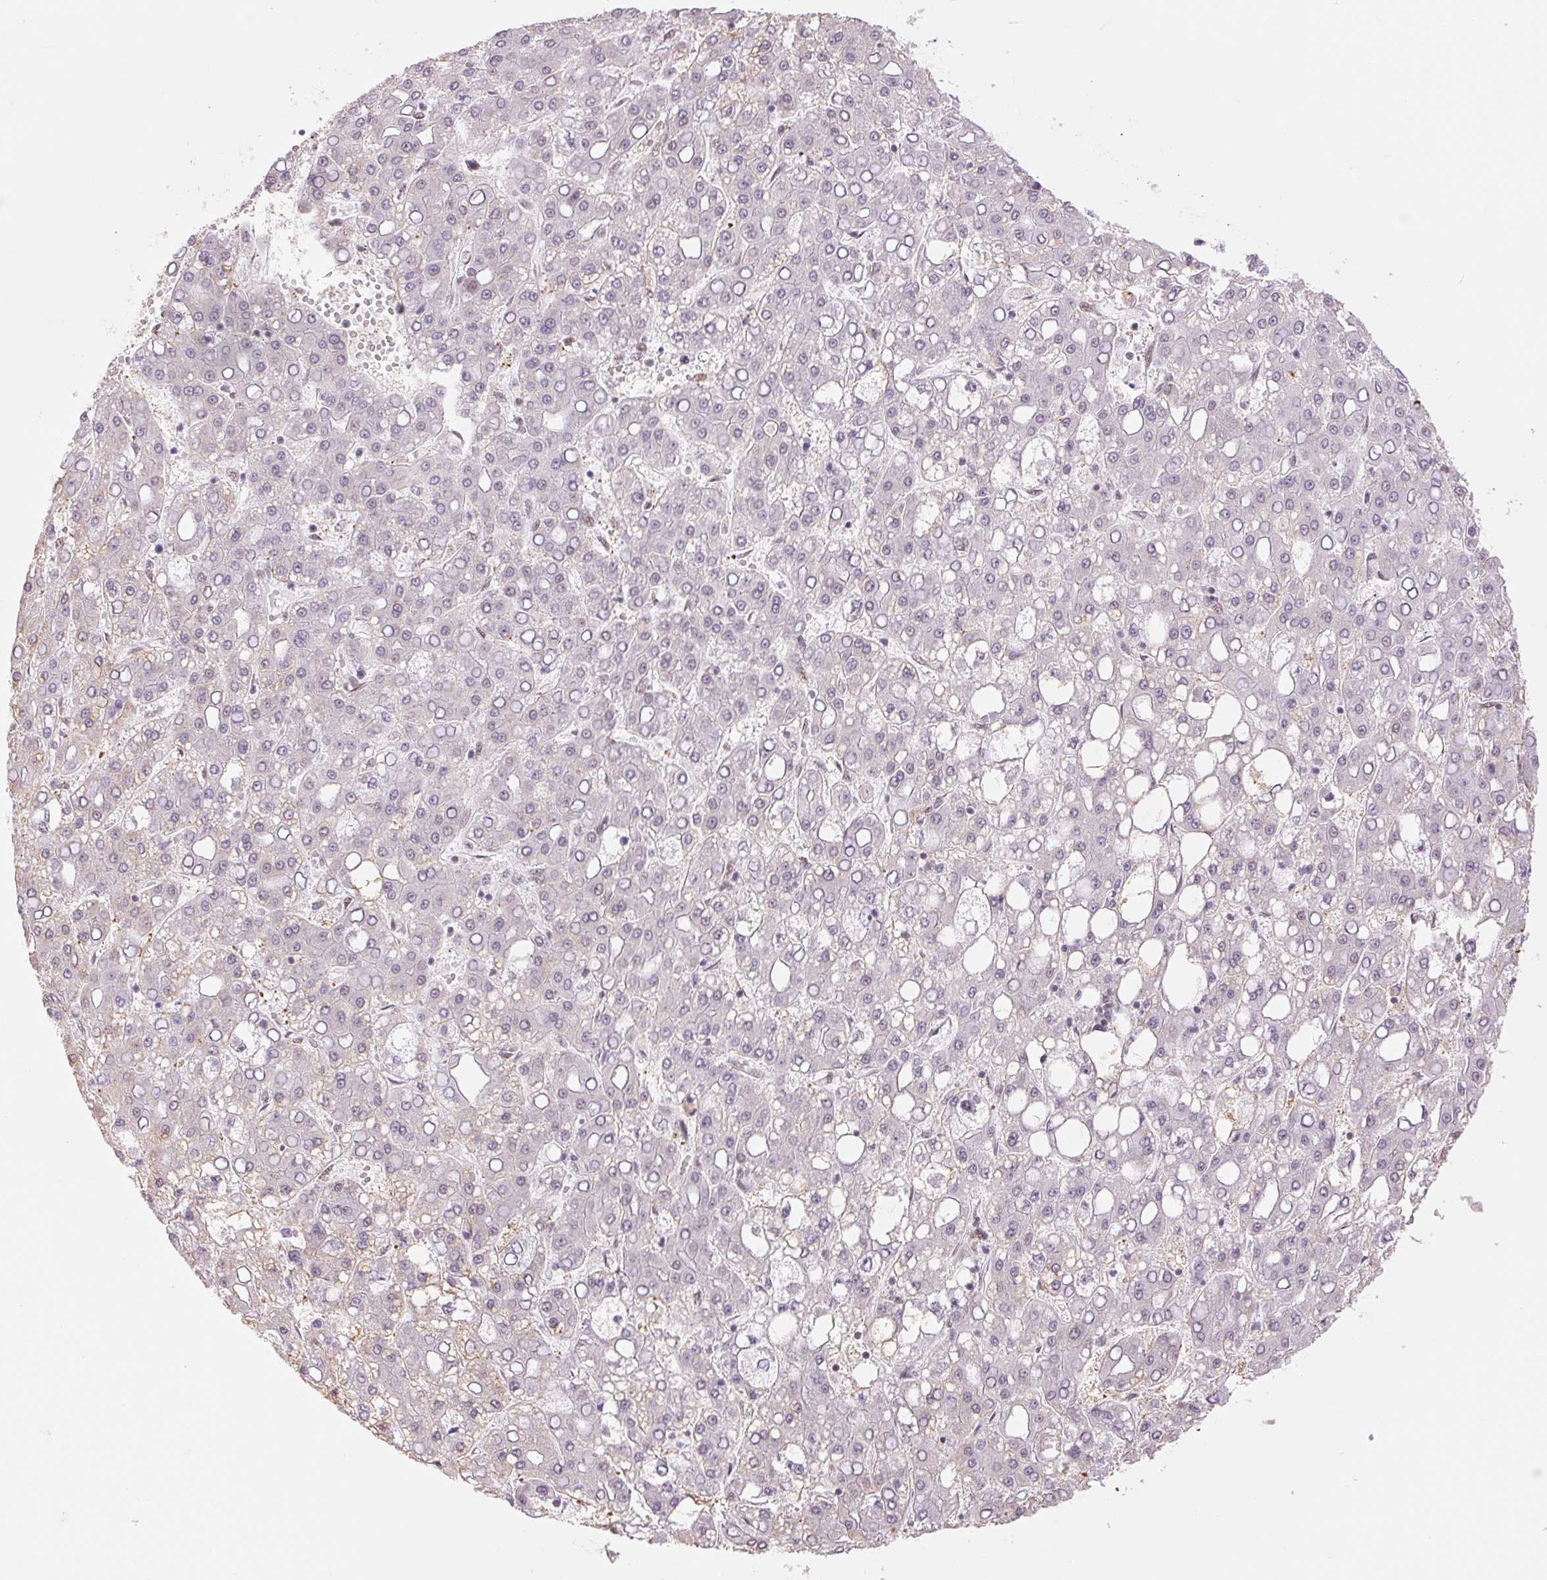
{"staining": {"intensity": "negative", "quantity": "none", "location": "none"}, "tissue": "liver cancer", "cell_type": "Tumor cells", "image_type": "cancer", "snomed": [{"axis": "morphology", "description": "Carcinoma, Hepatocellular, NOS"}, {"axis": "topography", "description": "Liver"}], "caption": "High magnification brightfield microscopy of liver cancer stained with DAB (3,3'-diaminobenzidine) (brown) and counterstained with hematoxylin (blue): tumor cells show no significant staining. Nuclei are stained in blue.", "gene": "ZFR2", "patient": {"sex": "male", "age": 65}}